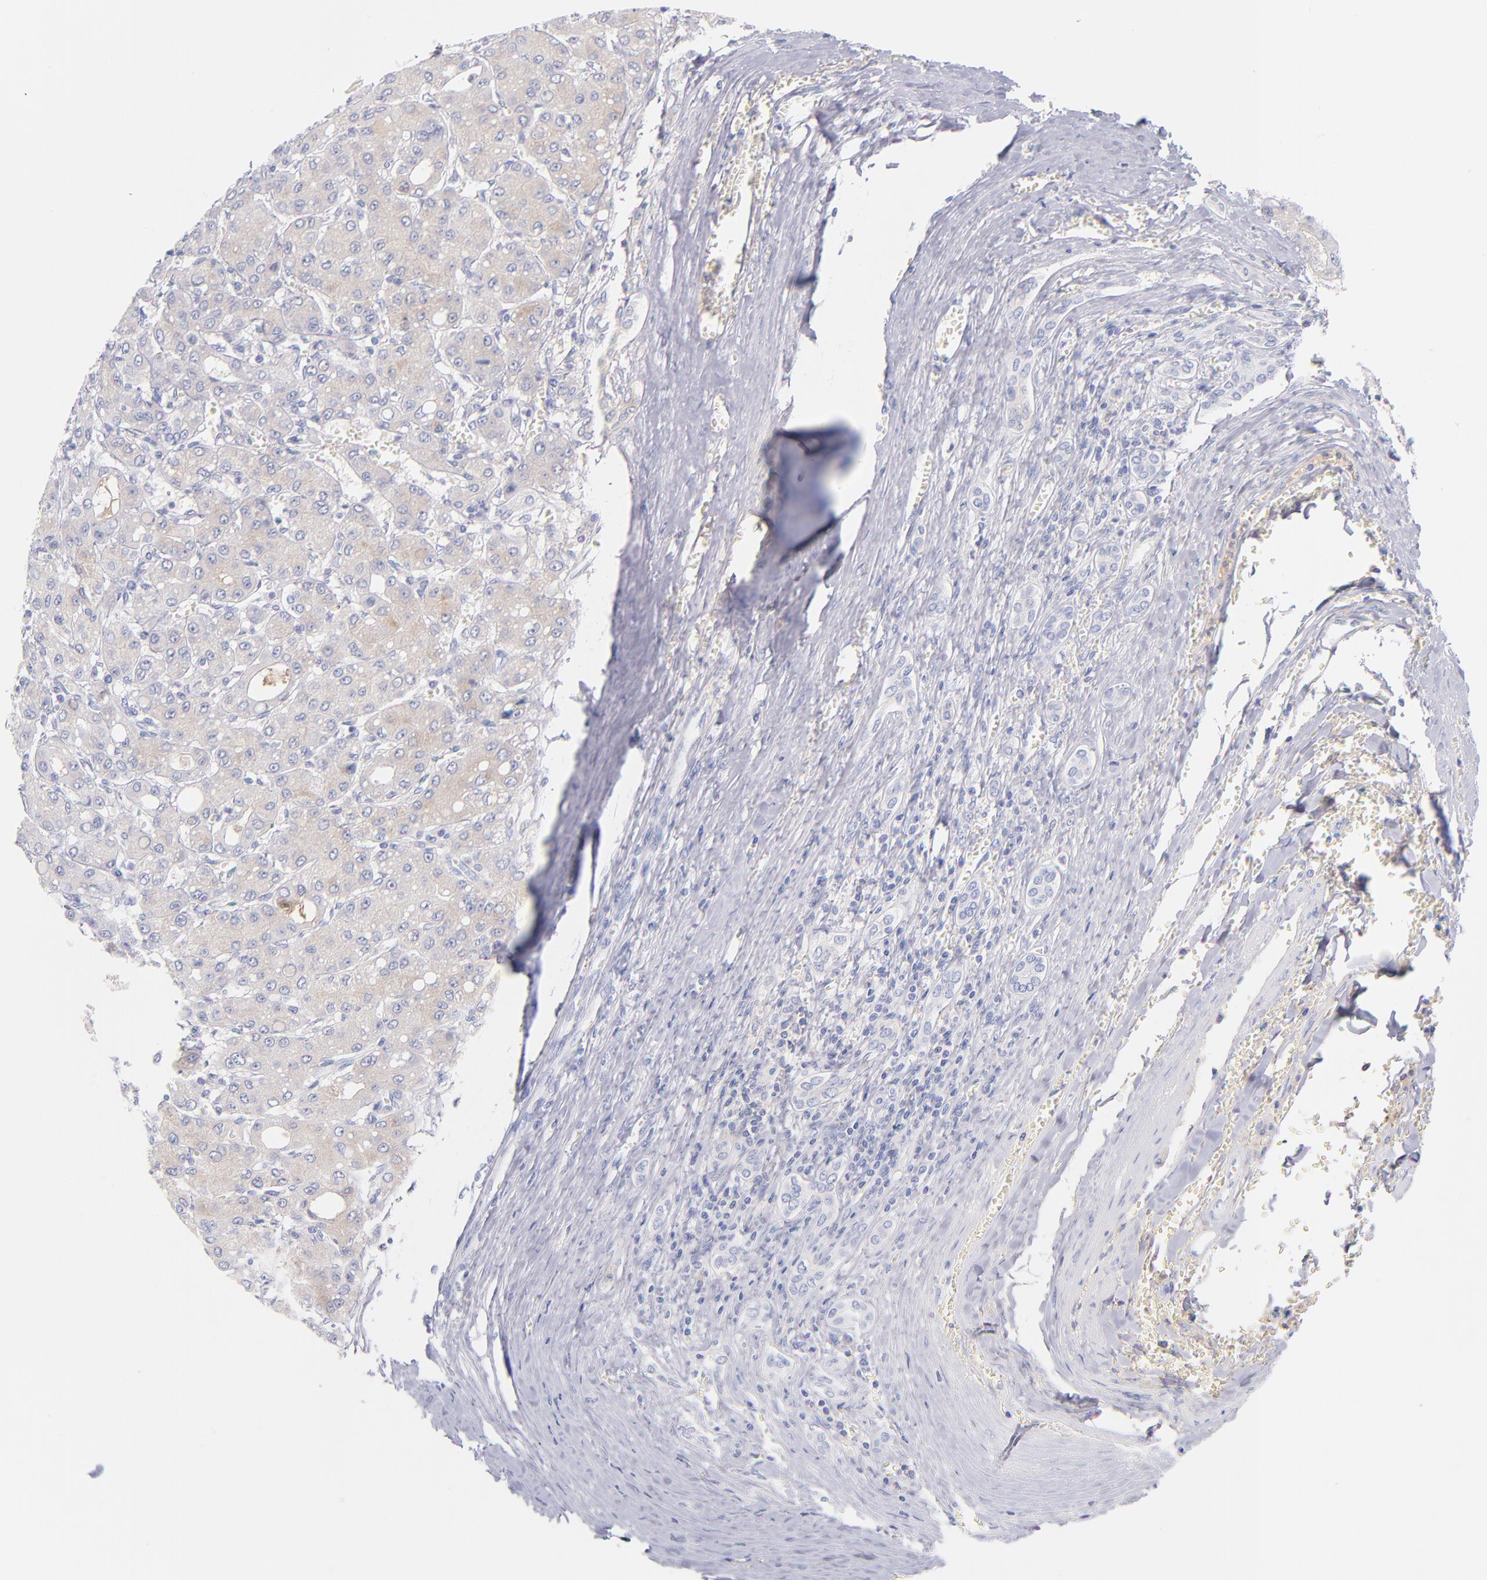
{"staining": {"intensity": "weak", "quantity": ">75%", "location": "cytoplasmic/membranous"}, "tissue": "liver cancer", "cell_type": "Tumor cells", "image_type": "cancer", "snomed": [{"axis": "morphology", "description": "Carcinoma, Hepatocellular, NOS"}, {"axis": "topography", "description": "Liver"}], "caption": "This photomicrograph exhibits liver cancer stained with IHC to label a protein in brown. The cytoplasmic/membranous of tumor cells show weak positivity for the protein. Nuclei are counter-stained blue.", "gene": "HP", "patient": {"sex": "male", "age": 69}}